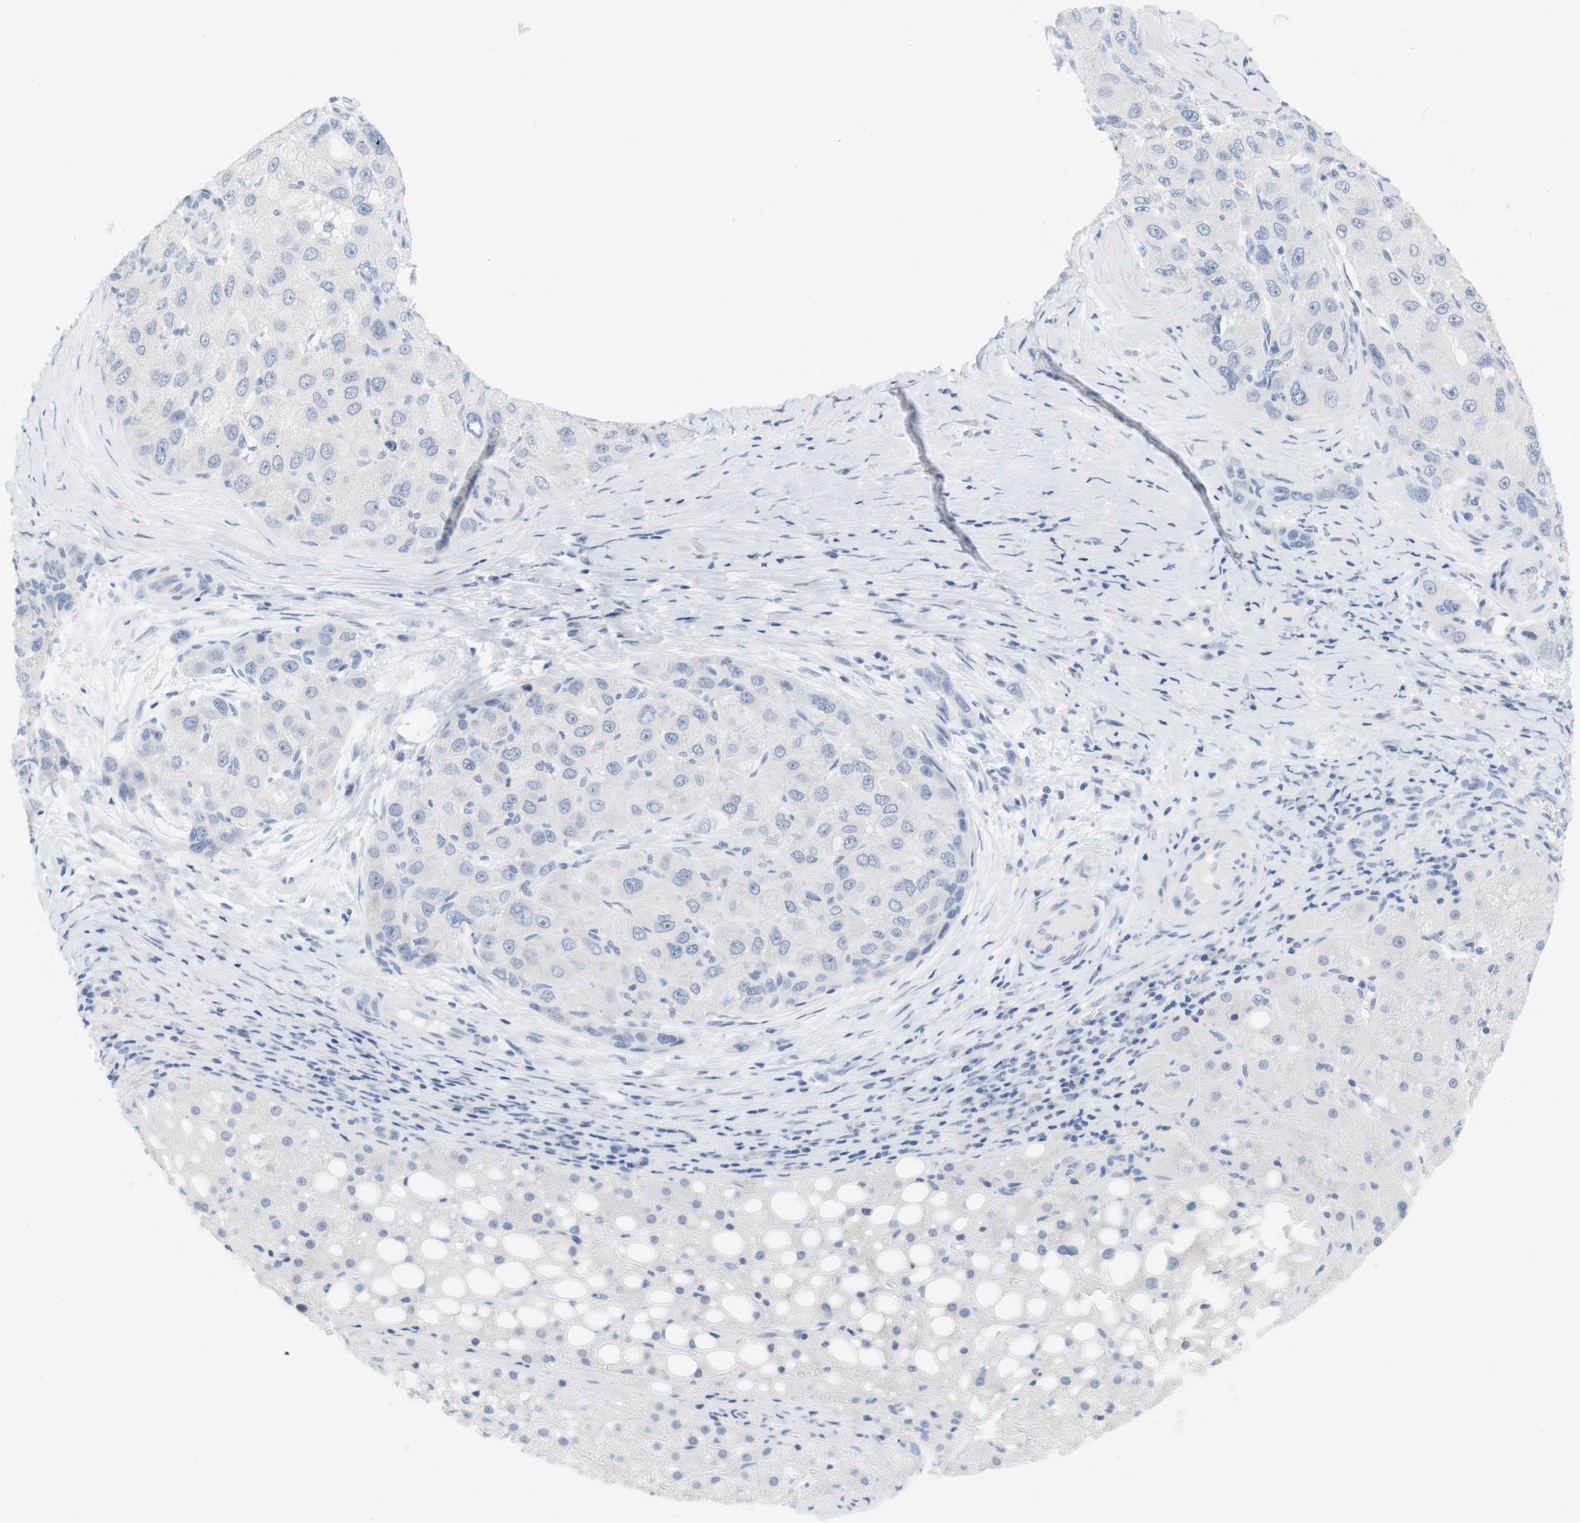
{"staining": {"intensity": "negative", "quantity": "none", "location": "none"}, "tissue": "liver cancer", "cell_type": "Tumor cells", "image_type": "cancer", "snomed": [{"axis": "morphology", "description": "Carcinoma, Hepatocellular, NOS"}, {"axis": "topography", "description": "Liver"}], "caption": "Tumor cells show no significant positivity in liver hepatocellular carcinoma.", "gene": "OPRM1", "patient": {"sex": "male", "age": 80}}